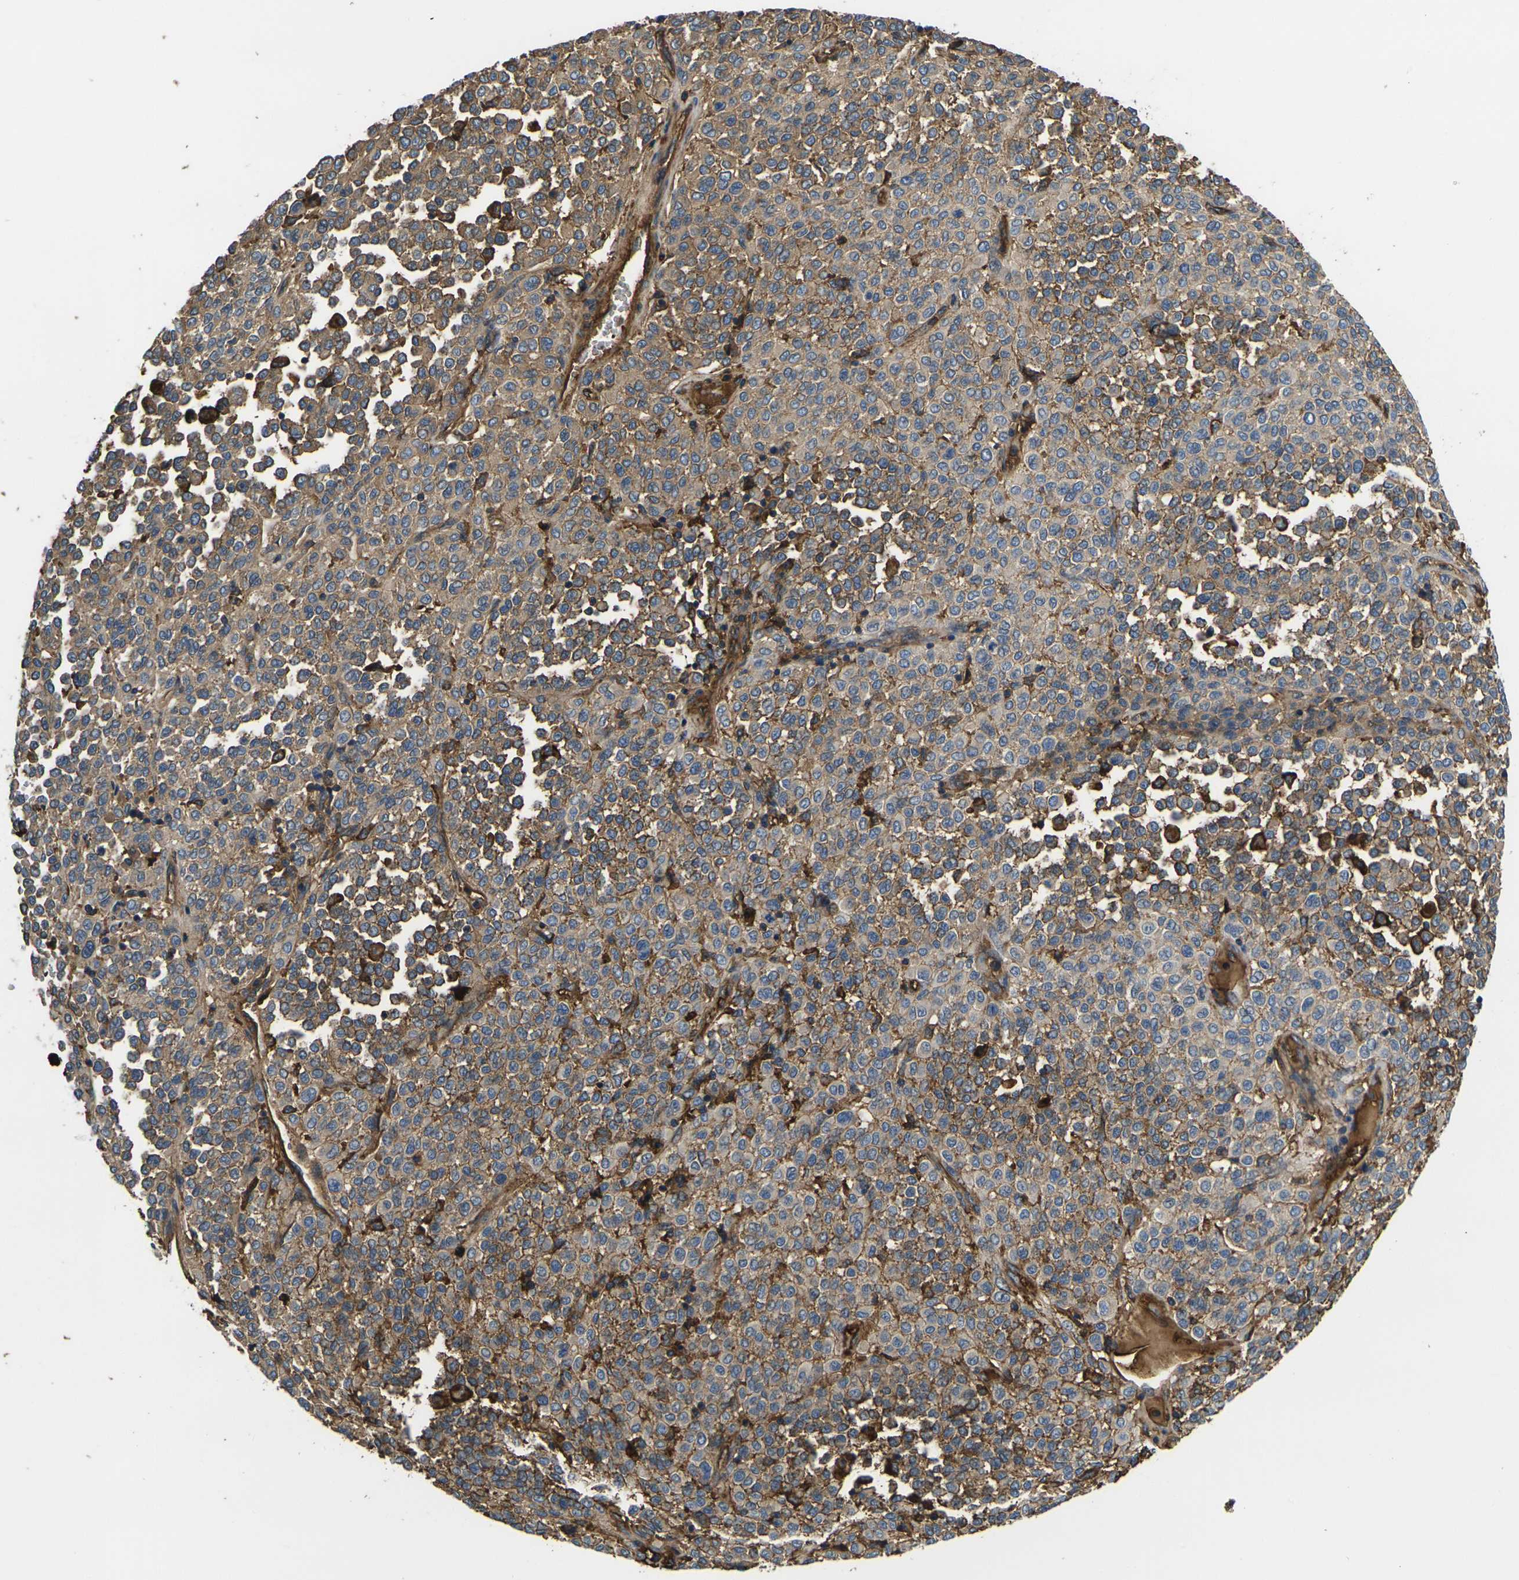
{"staining": {"intensity": "moderate", "quantity": ">75%", "location": "cytoplasmic/membranous"}, "tissue": "melanoma", "cell_type": "Tumor cells", "image_type": "cancer", "snomed": [{"axis": "morphology", "description": "Malignant melanoma, Metastatic site"}, {"axis": "topography", "description": "Pancreas"}], "caption": "A high-resolution image shows immunohistochemistry (IHC) staining of melanoma, which shows moderate cytoplasmic/membranous expression in approximately >75% of tumor cells.", "gene": "HSPG2", "patient": {"sex": "female", "age": 30}}